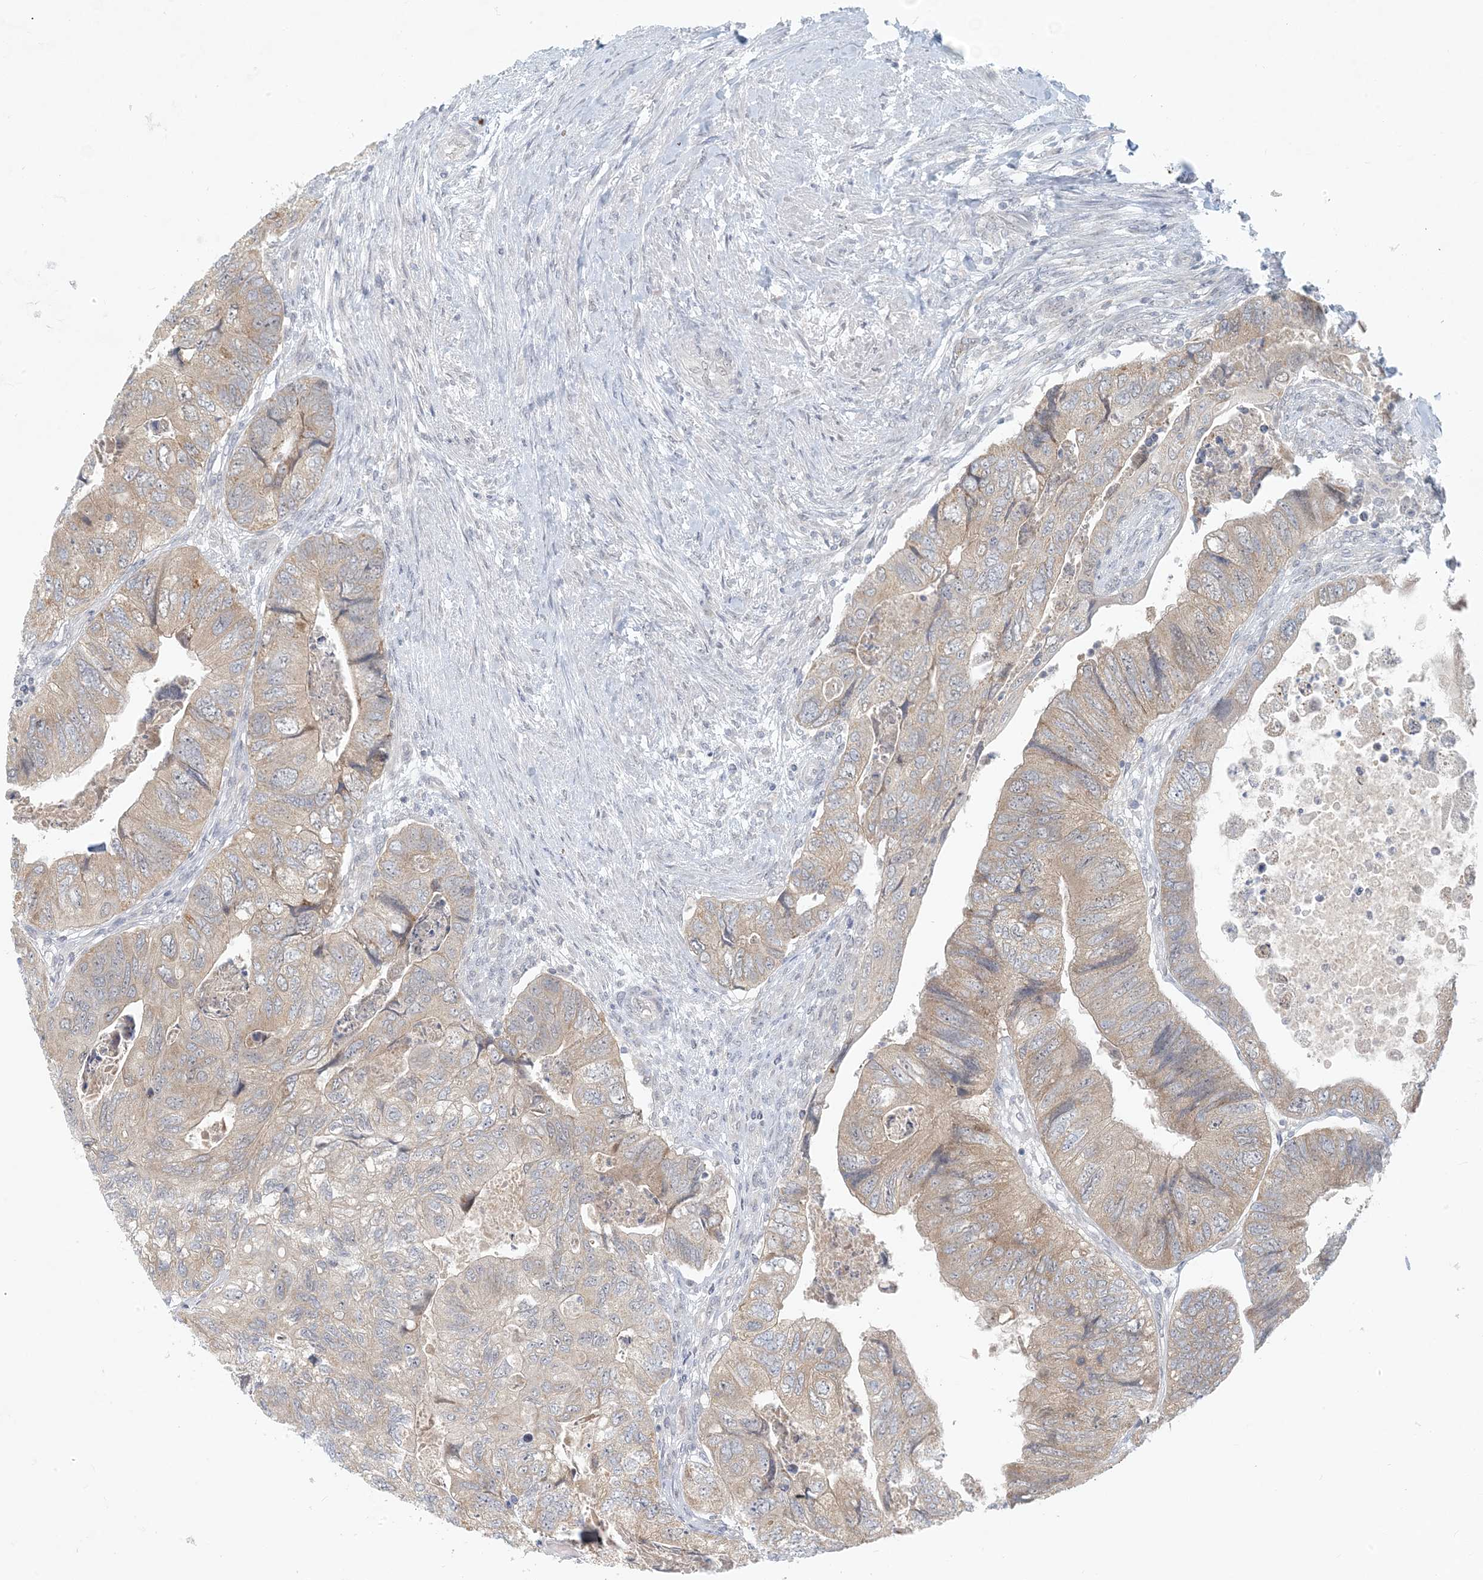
{"staining": {"intensity": "weak", "quantity": ">75%", "location": "cytoplasmic/membranous"}, "tissue": "colorectal cancer", "cell_type": "Tumor cells", "image_type": "cancer", "snomed": [{"axis": "morphology", "description": "Adenocarcinoma, NOS"}, {"axis": "topography", "description": "Rectum"}], "caption": "This histopathology image demonstrates colorectal cancer stained with immunohistochemistry (IHC) to label a protein in brown. The cytoplasmic/membranous of tumor cells show weak positivity for the protein. Nuclei are counter-stained blue.", "gene": "OBI1", "patient": {"sex": "male", "age": 63}}